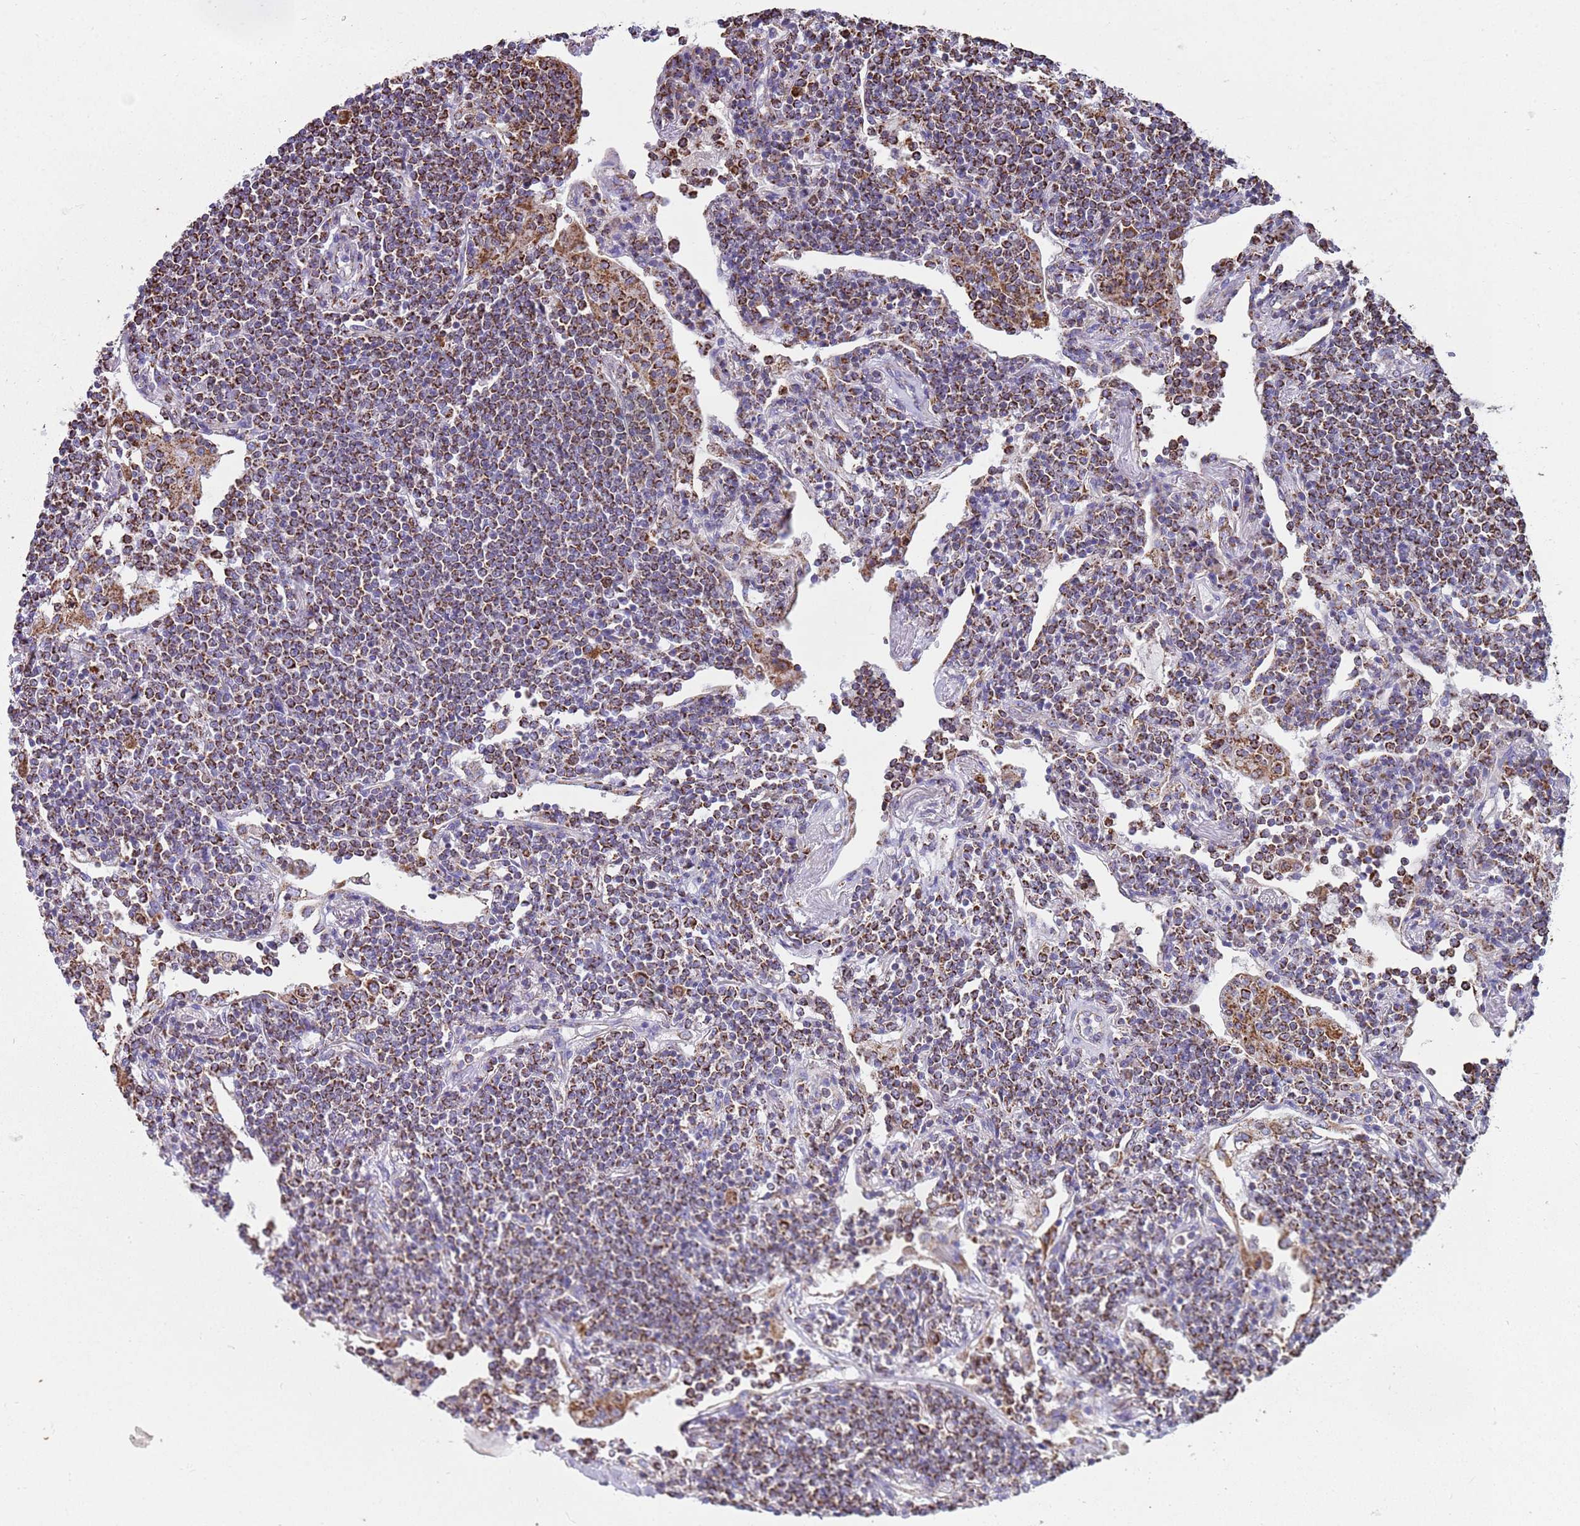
{"staining": {"intensity": "strong", "quantity": "25%-75%", "location": "cytoplasmic/membranous"}, "tissue": "lymphoma", "cell_type": "Tumor cells", "image_type": "cancer", "snomed": [{"axis": "morphology", "description": "Malignant lymphoma, non-Hodgkin's type, Low grade"}, {"axis": "topography", "description": "Lung"}], "caption": "Protein positivity by immunohistochemistry exhibits strong cytoplasmic/membranous expression in about 25%-75% of tumor cells in lymphoma.", "gene": "TTLL1", "patient": {"sex": "female", "age": 71}}